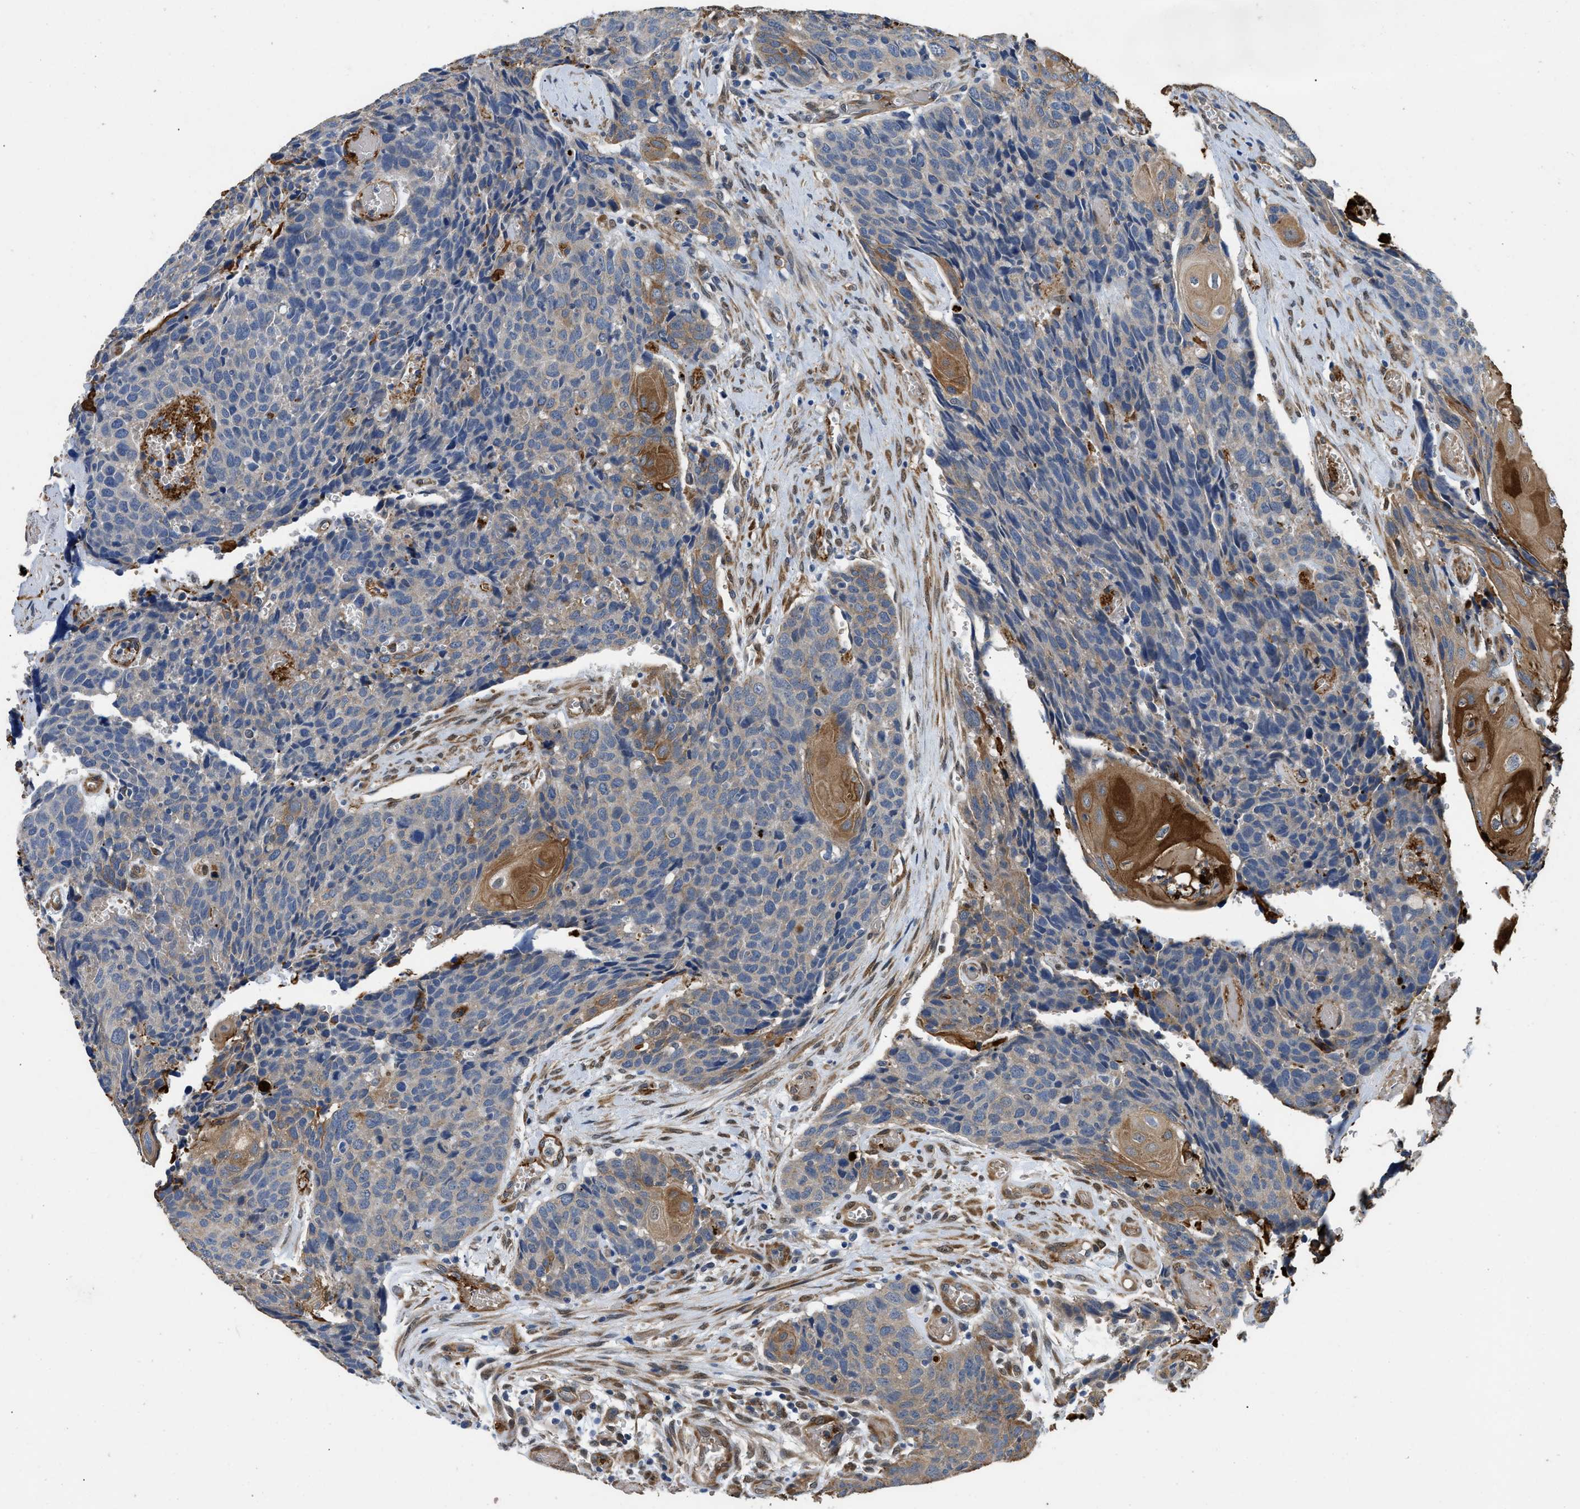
{"staining": {"intensity": "moderate", "quantity": "<25%", "location": "cytoplasmic/membranous"}, "tissue": "head and neck cancer", "cell_type": "Tumor cells", "image_type": "cancer", "snomed": [{"axis": "morphology", "description": "Squamous cell carcinoma, NOS"}, {"axis": "topography", "description": "Head-Neck"}], "caption": "Protein expression analysis of human head and neck cancer (squamous cell carcinoma) reveals moderate cytoplasmic/membranous staining in about <25% of tumor cells.", "gene": "RAPH1", "patient": {"sex": "male", "age": 66}}